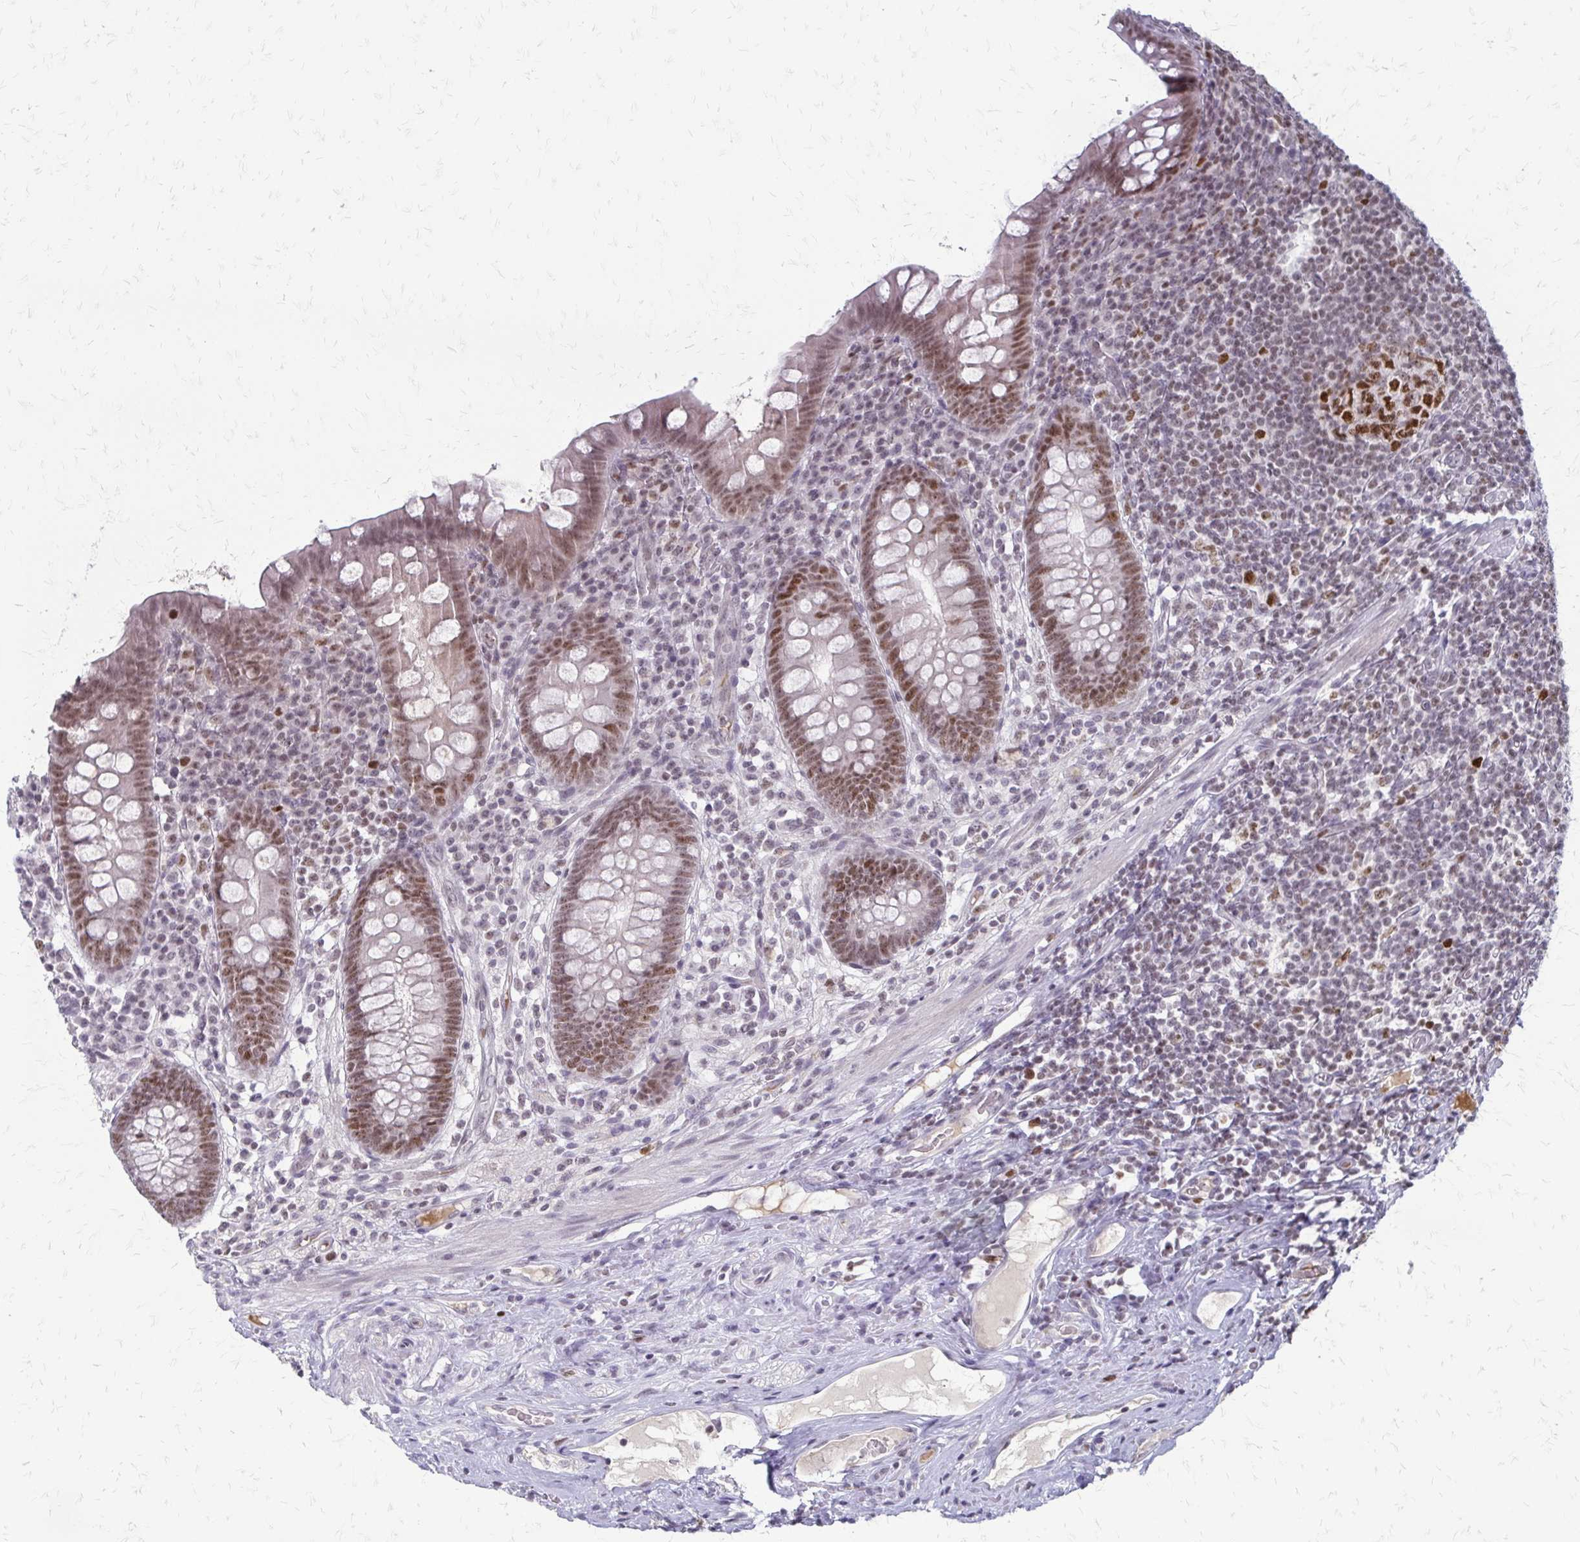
{"staining": {"intensity": "moderate", "quantity": ">75%", "location": "nuclear"}, "tissue": "appendix", "cell_type": "Glandular cells", "image_type": "normal", "snomed": [{"axis": "morphology", "description": "Normal tissue, NOS"}, {"axis": "topography", "description": "Appendix"}], "caption": "This is an image of IHC staining of unremarkable appendix, which shows moderate positivity in the nuclear of glandular cells.", "gene": "EED", "patient": {"sex": "male", "age": 71}}